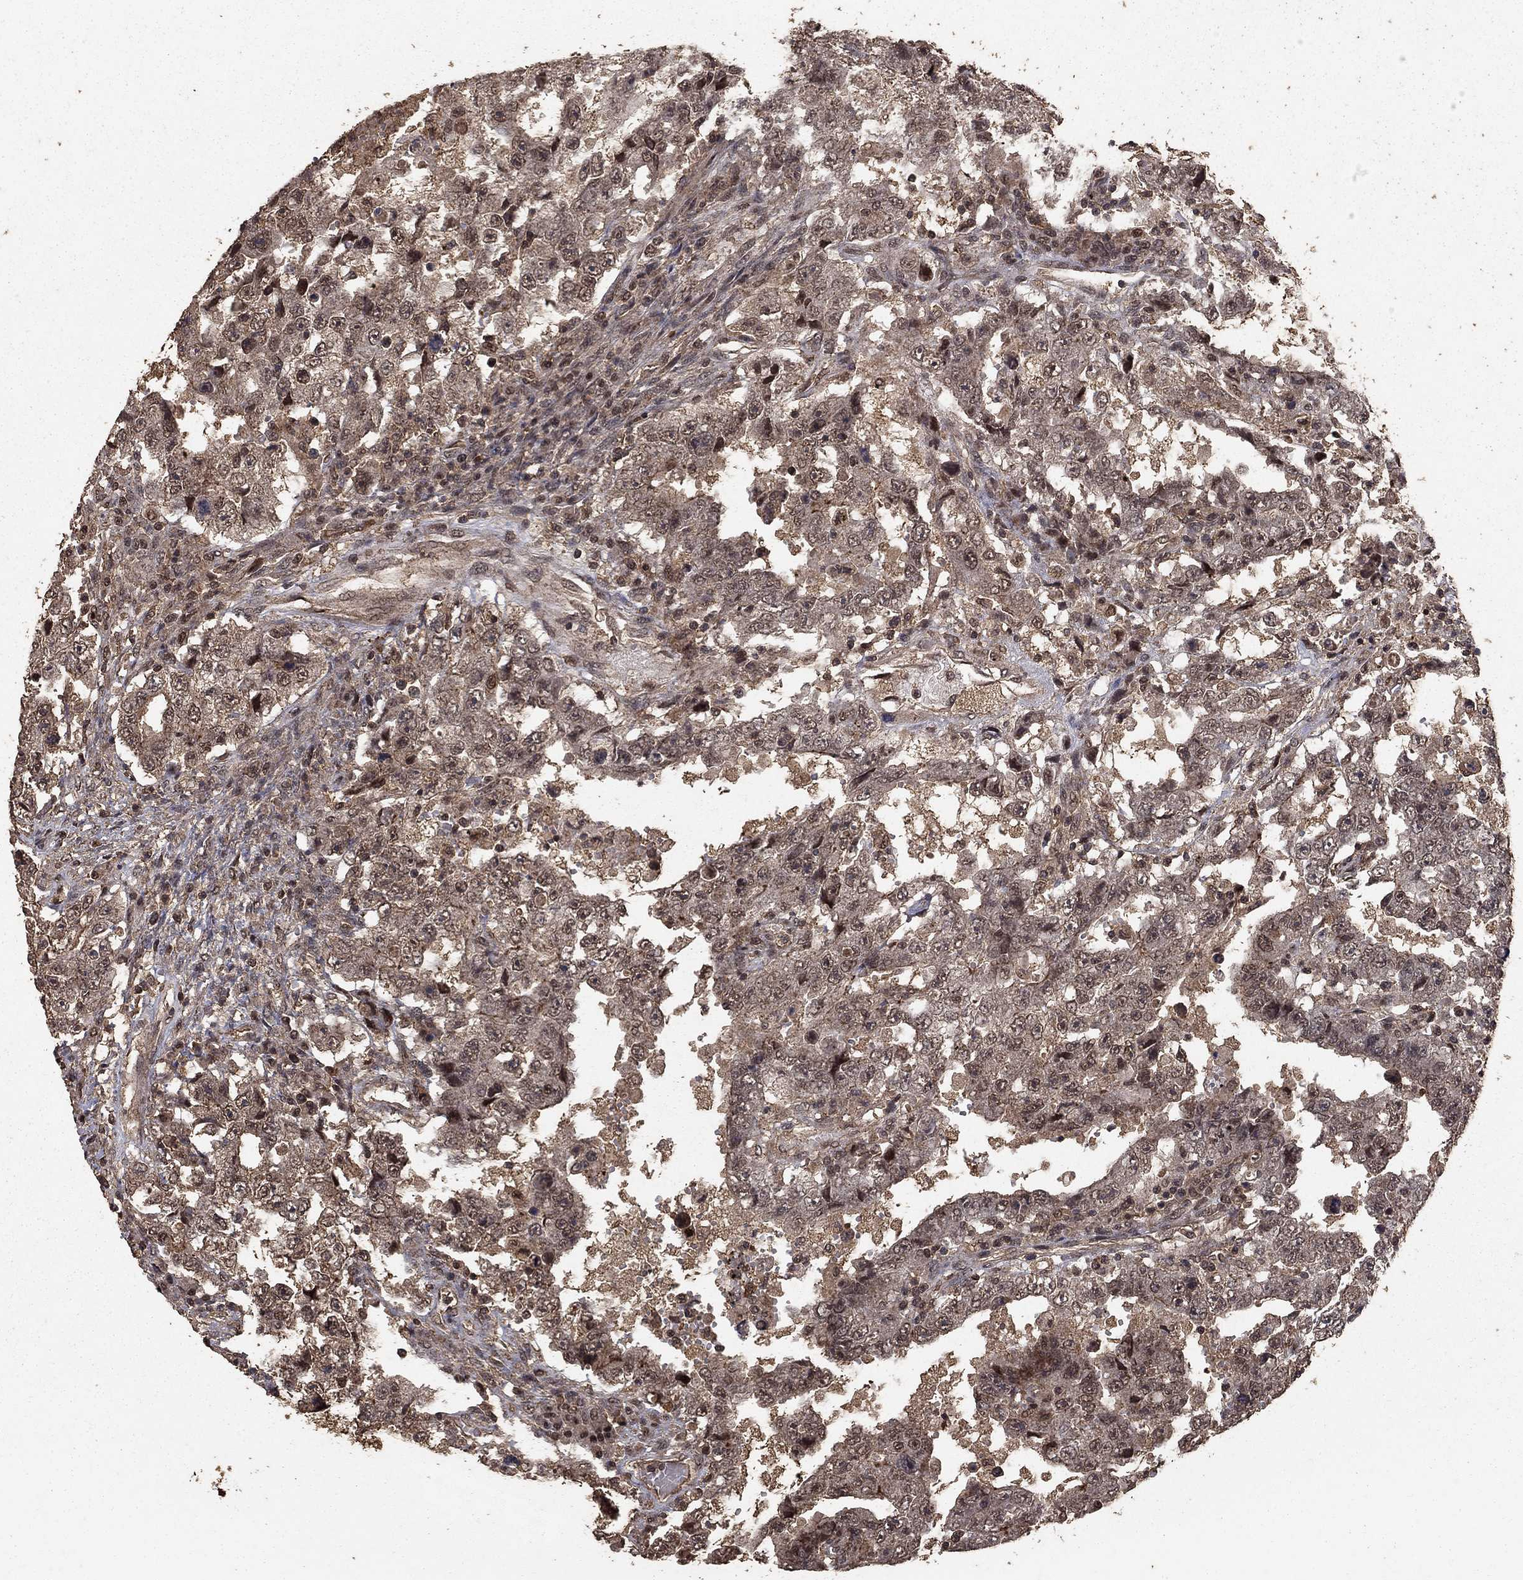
{"staining": {"intensity": "weak", "quantity": "25%-75%", "location": "cytoplasmic/membranous"}, "tissue": "testis cancer", "cell_type": "Tumor cells", "image_type": "cancer", "snomed": [{"axis": "morphology", "description": "Carcinoma, Embryonal, NOS"}, {"axis": "topography", "description": "Testis"}], "caption": "A photomicrograph showing weak cytoplasmic/membranous positivity in approximately 25%-75% of tumor cells in testis cancer, as visualized by brown immunohistochemical staining.", "gene": "PRDM1", "patient": {"sex": "male", "age": 26}}